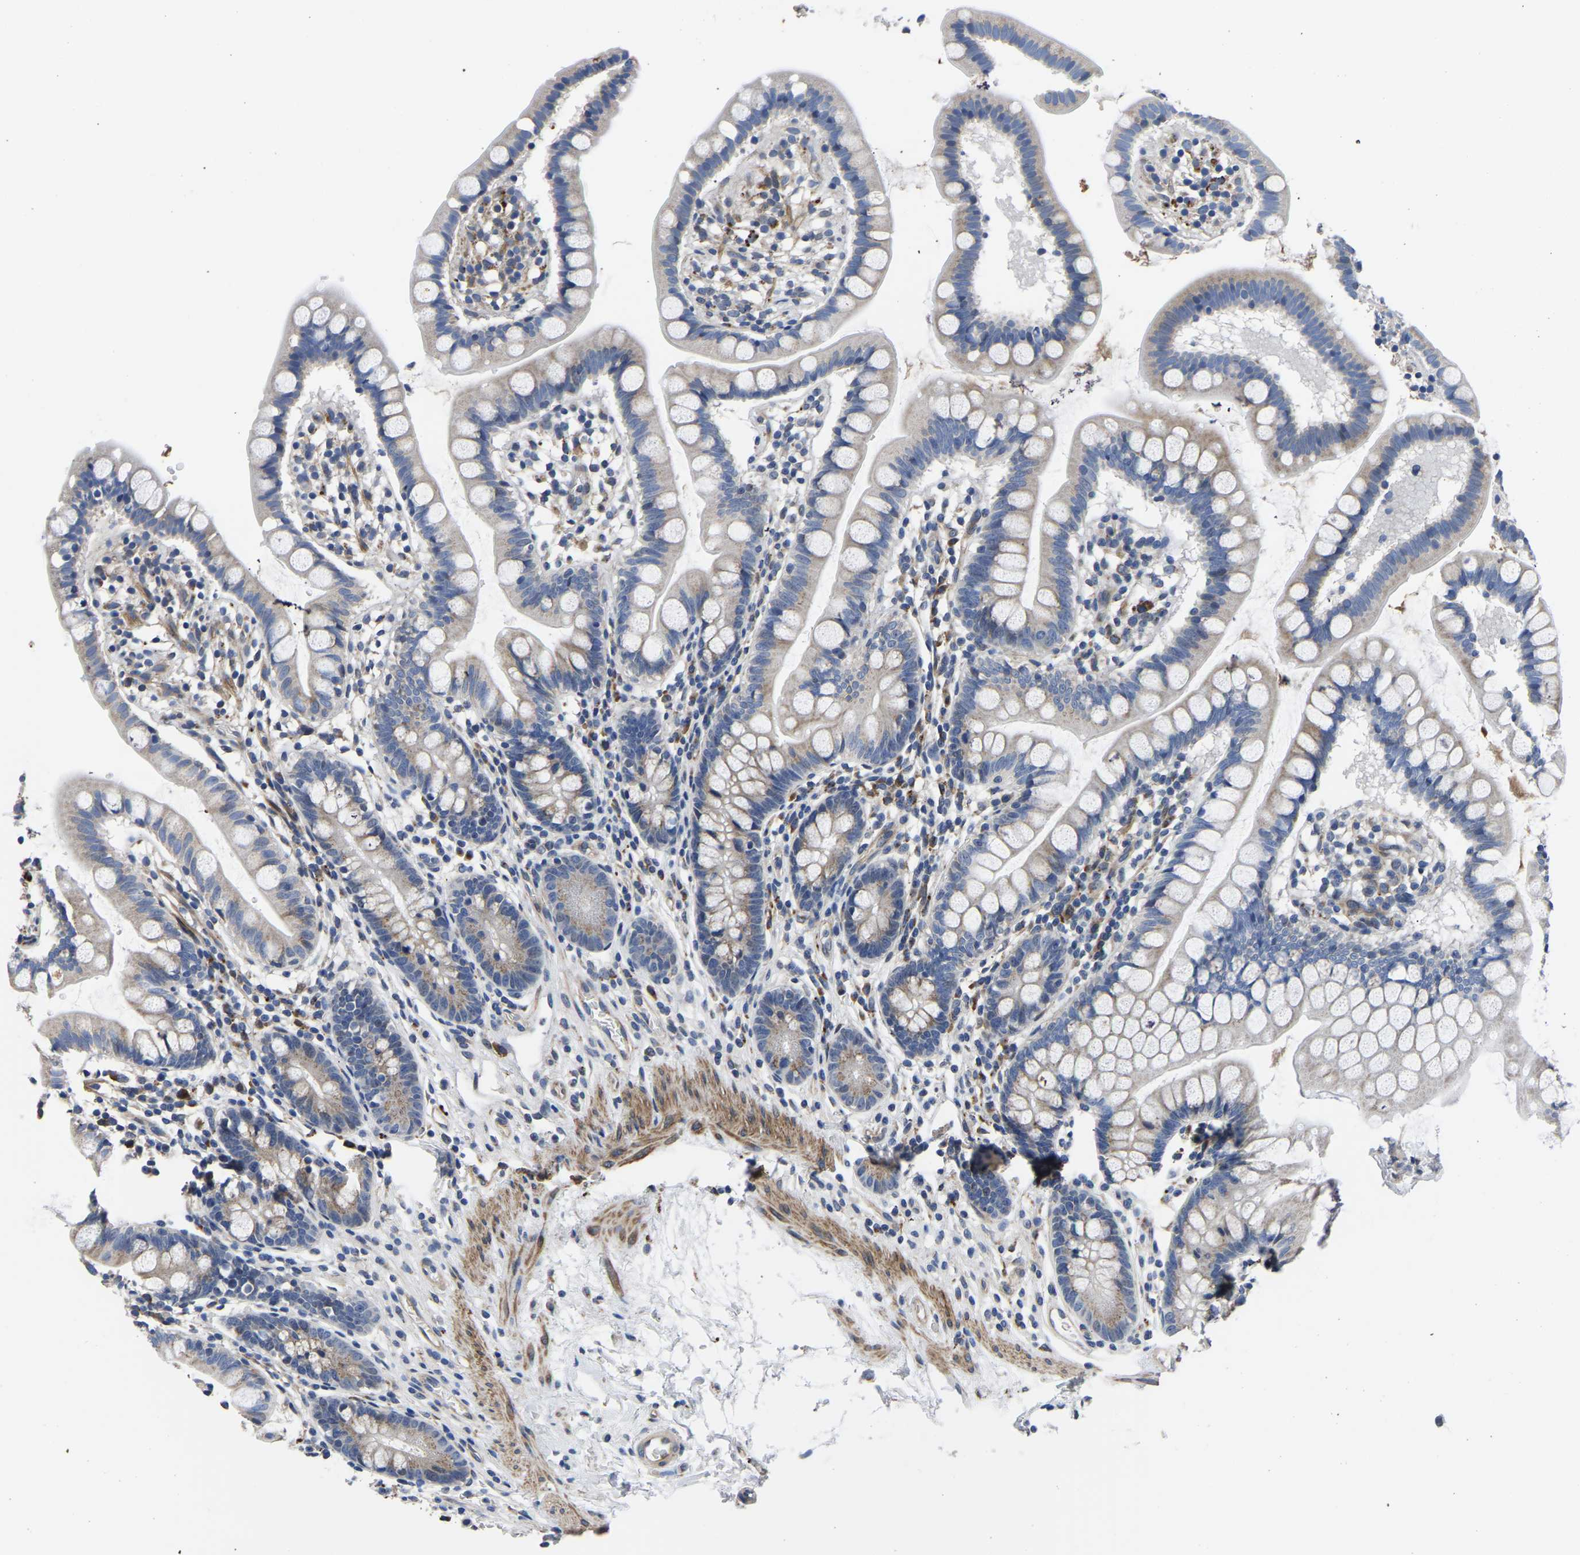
{"staining": {"intensity": "negative", "quantity": "none", "location": "none"}, "tissue": "small intestine", "cell_type": "Glandular cells", "image_type": "normal", "snomed": [{"axis": "morphology", "description": "Normal tissue, NOS"}, {"axis": "topography", "description": "Small intestine"}], "caption": "DAB immunohistochemical staining of benign human small intestine shows no significant expression in glandular cells.", "gene": "PDLIM7", "patient": {"sex": "female", "age": 84}}